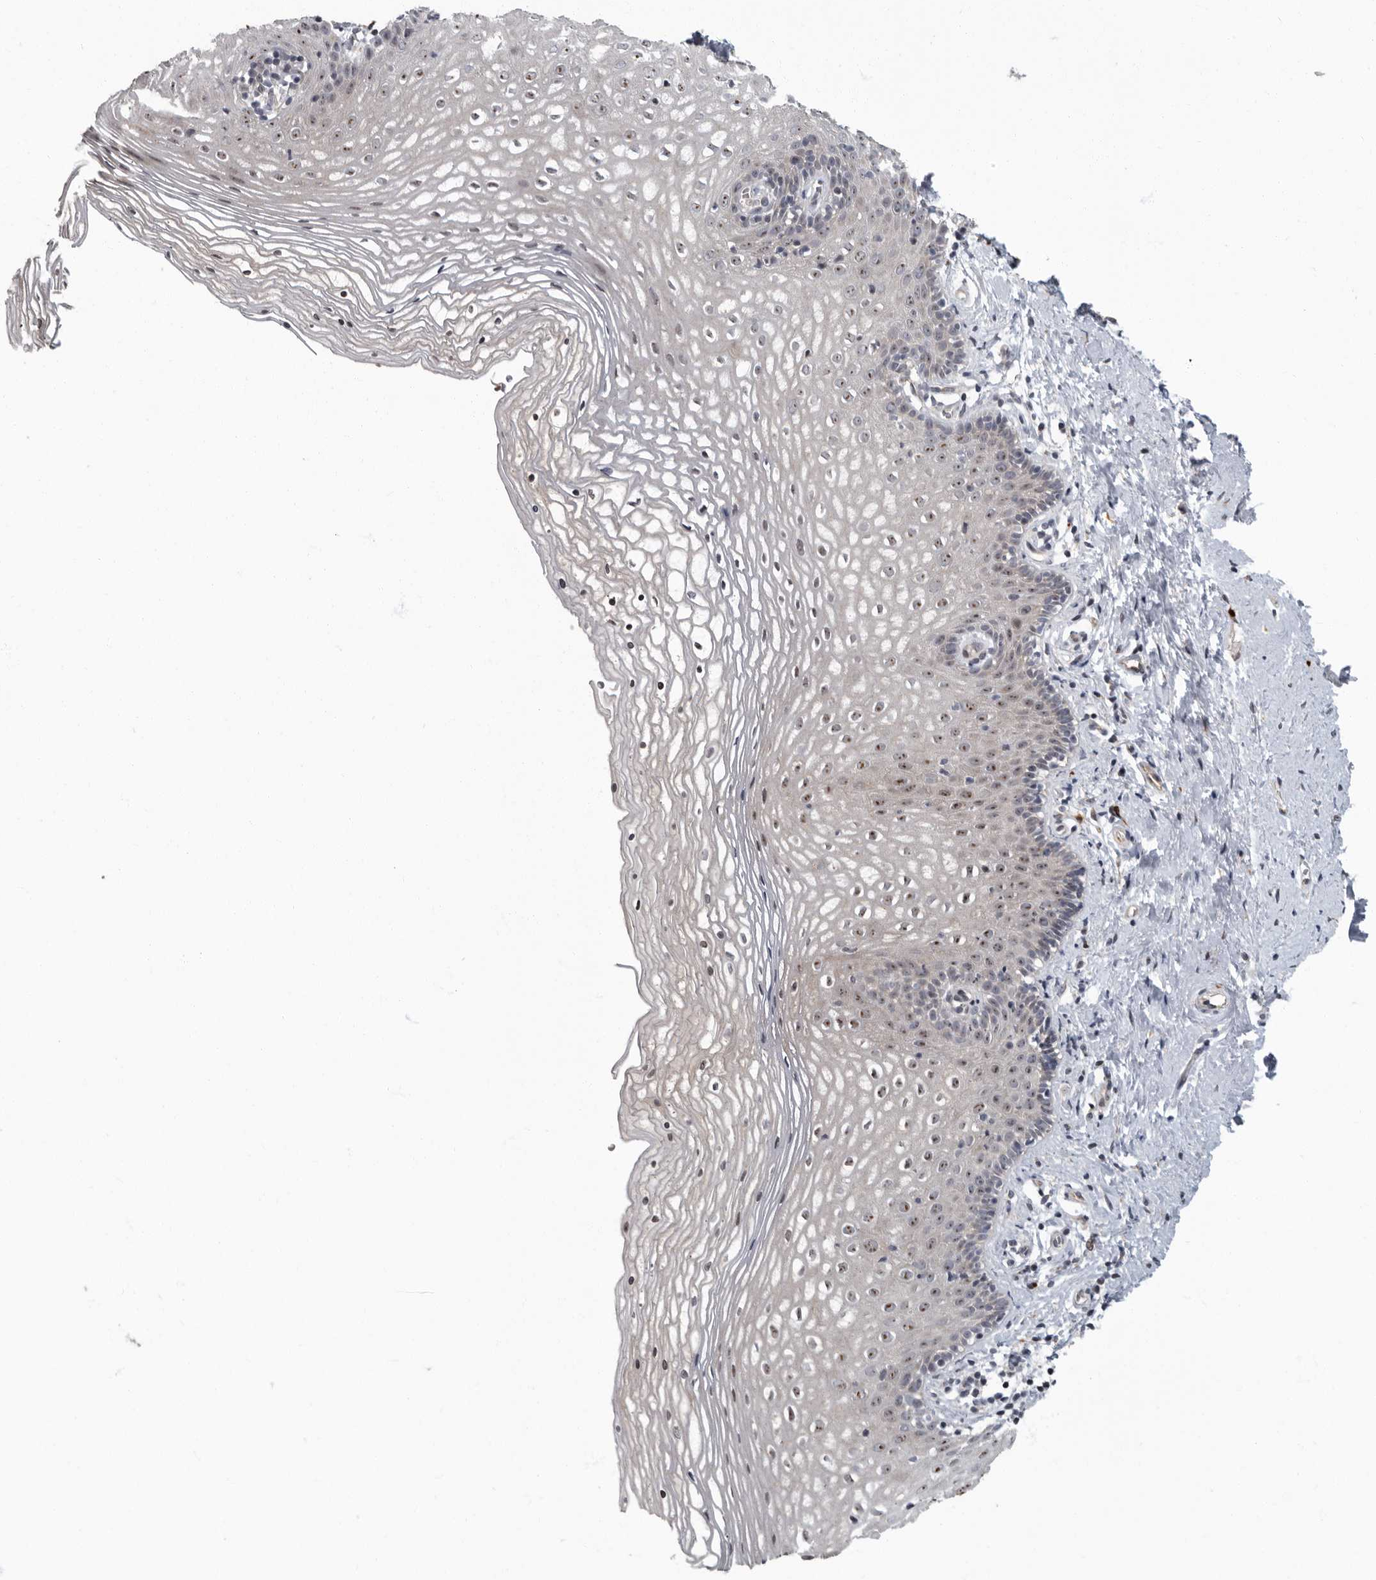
{"staining": {"intensity": "weak", "quantity": ">75%", "location": "cytoplasmic/membranous,nuclear"}, "tissue": "vagina", "cell_type": "Squamous epithelial cells", "image_type": "normal", "snomed": [{"axis": "morphology", "description": "Normal tissue, NOS"}, {"axis": "topography", "description": "Vagina"}], "caption": "An immunohistochemistry (IHC) histopathology image of normal tissue is shown. Protein staining in brown highlights weak cytoplasmic/membranous,nuclear positivity in vagina within squamous epithelial cells.", "gene": "PDCD11", "patient": {"sex": "female", "age": 32}}